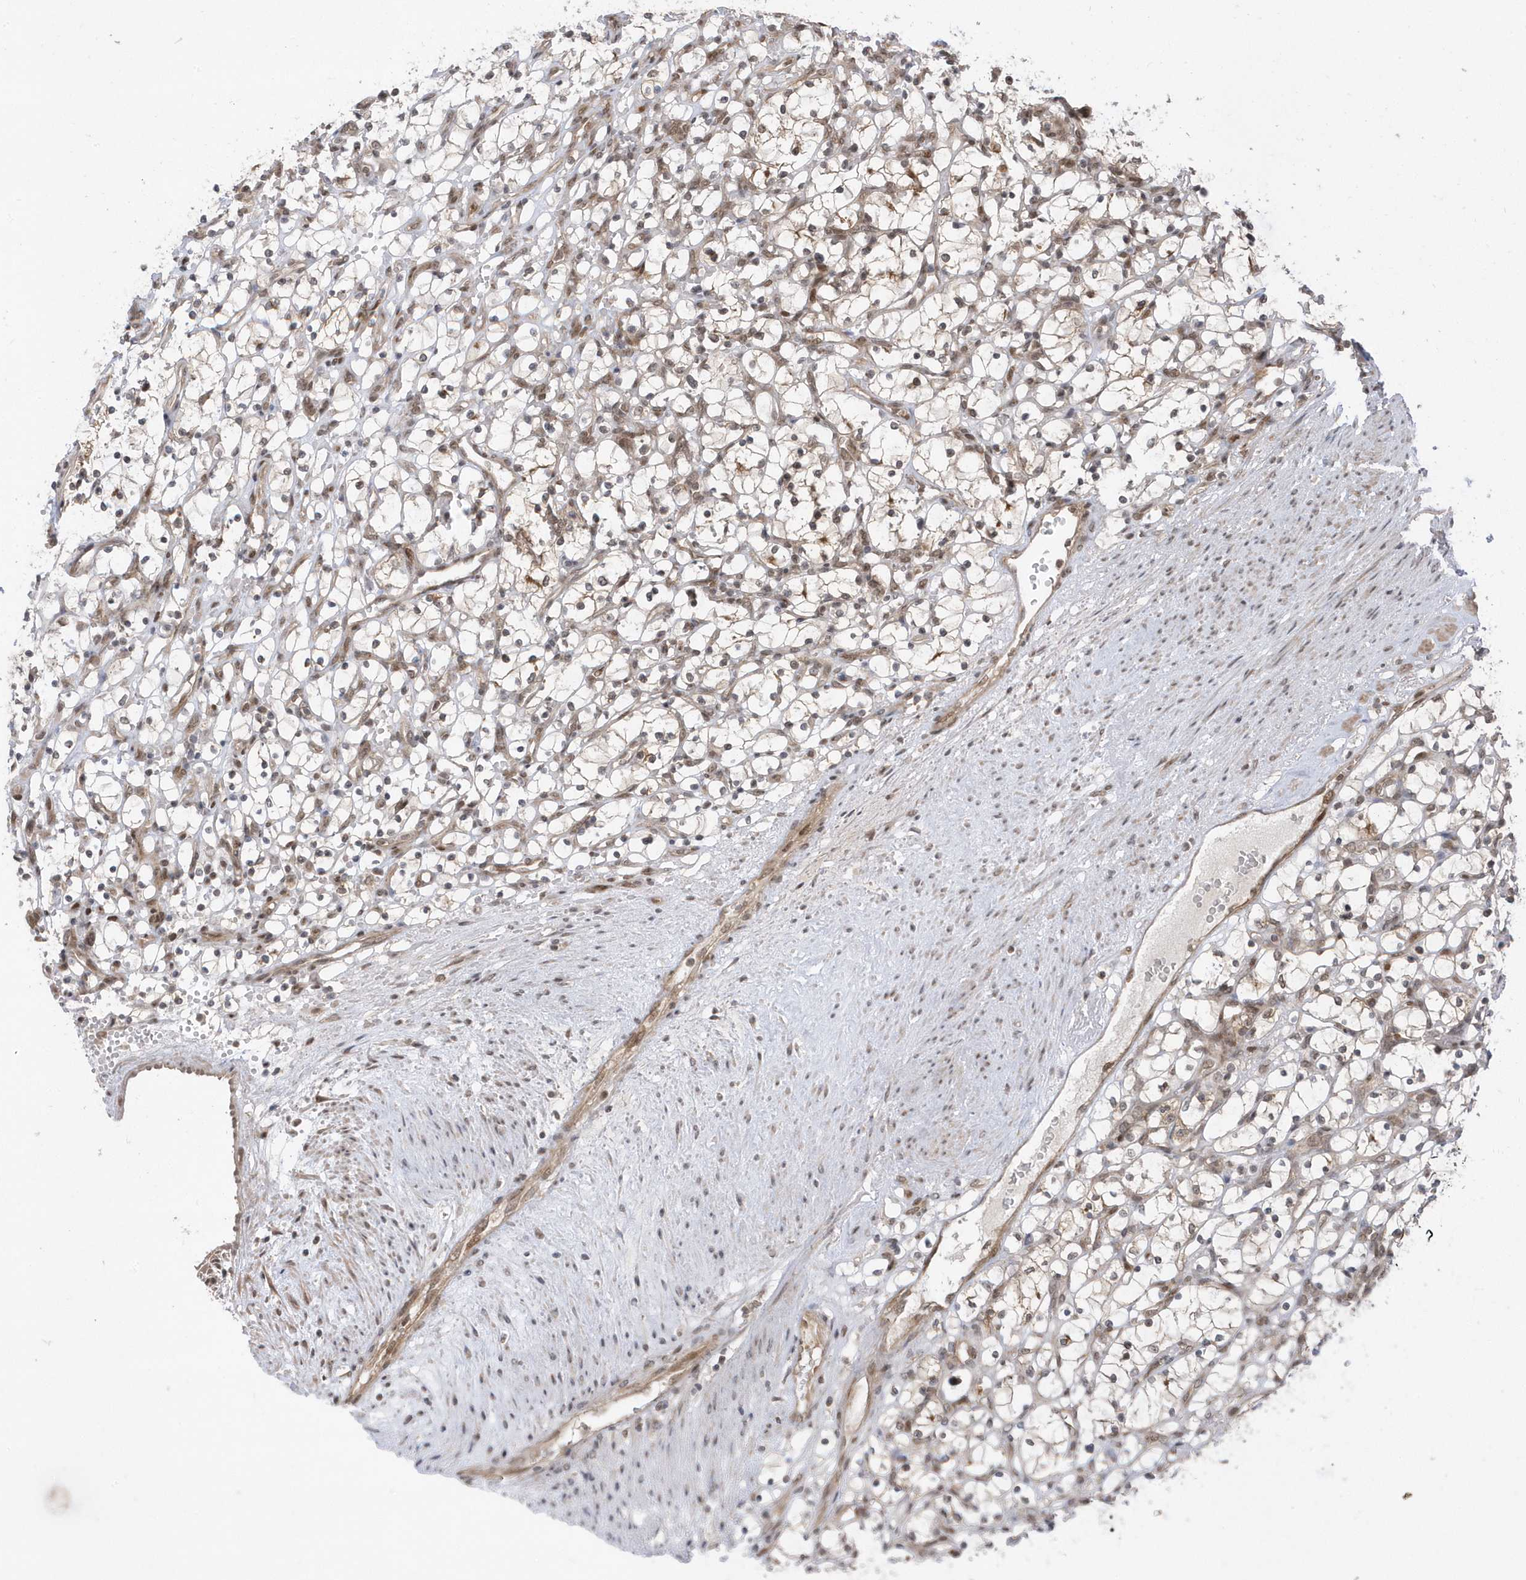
{"staining": {"intensity": "weak", "quantity": ">75%", "location": "nuclear"}, "tissue": "renal cancer", "cell_type": "Tumor cells", "image_type": "cancer", "snomed": [{"axis": "morphology", "description": "Adenocarcinoma, NOS"}, {"axis": "topography", "description": "Kidney"}], "caption": "Adenocarcinoma (renal) tissue exhibits weak nuclear positivity in approximately >75% of tumor cells, visualized by immunohistochemistry.", "gene": "USP53", "patient": {"sex": "female", "age": 69}}